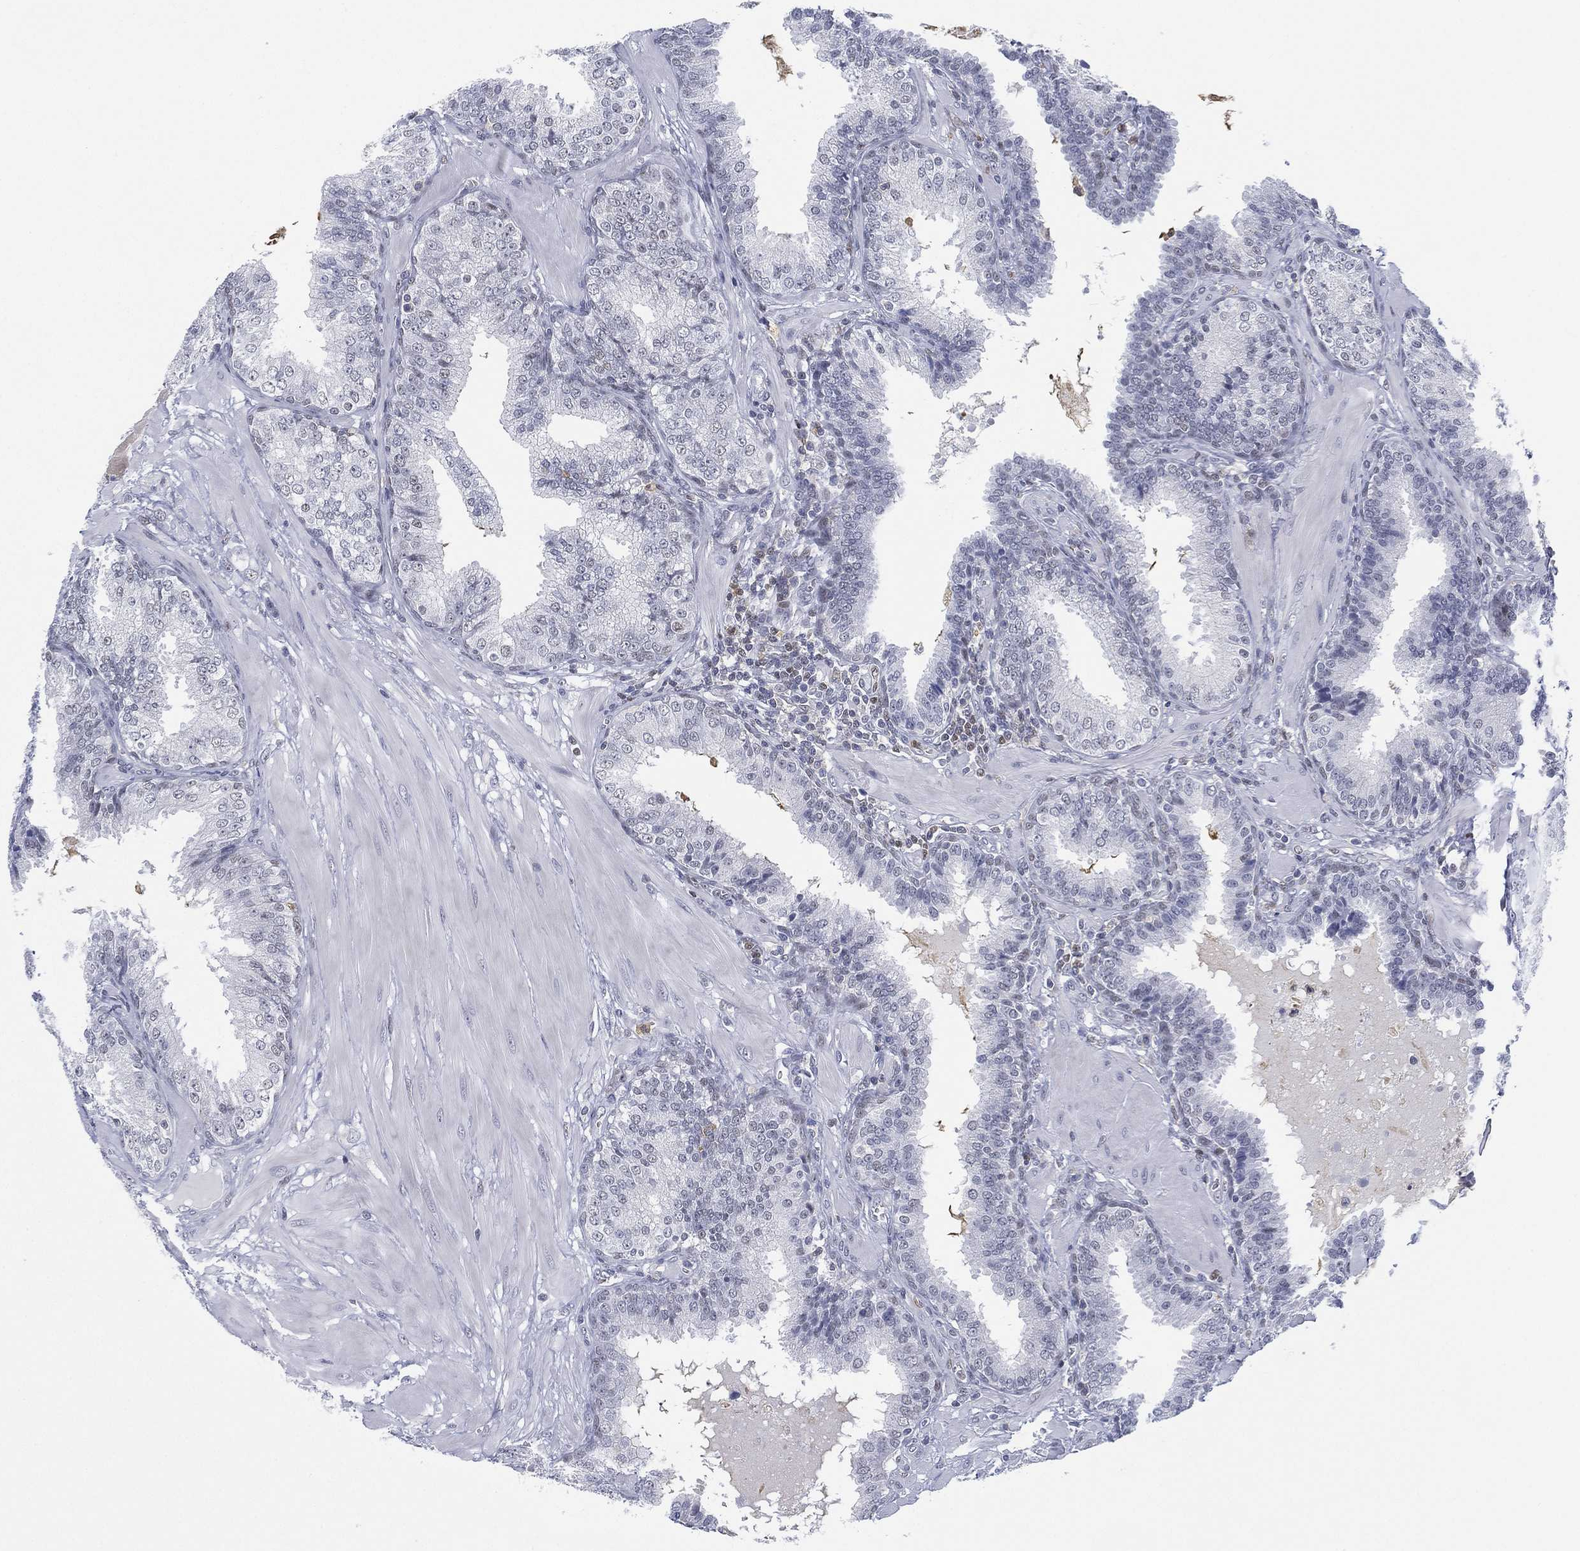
{"staining": {"intensity": "negative", "quantity": "none", "location": "none"}, "tissue": "prostate cancer", "cell_type": "Tumor cells", "image_type": "cancer", "snomed": [{"axis": "morphology", "description": "Adenocarcinoma, NOS"}, {"axis": "topography", "description": "Prostate"}], "caption": "This histopathology image is of prostate cancer (adenocarcinoma) stained with IHC to label a protein in brown with the nuclei are counter-stained blue. There is no staining in tumor cells. (Stains: DAB IHC with hematoxylin counter stain, Microscopy: brightfield microscopy at high magnification).", "gene": "ZNF711", "patient": {"sex": "male", "age": 57}}